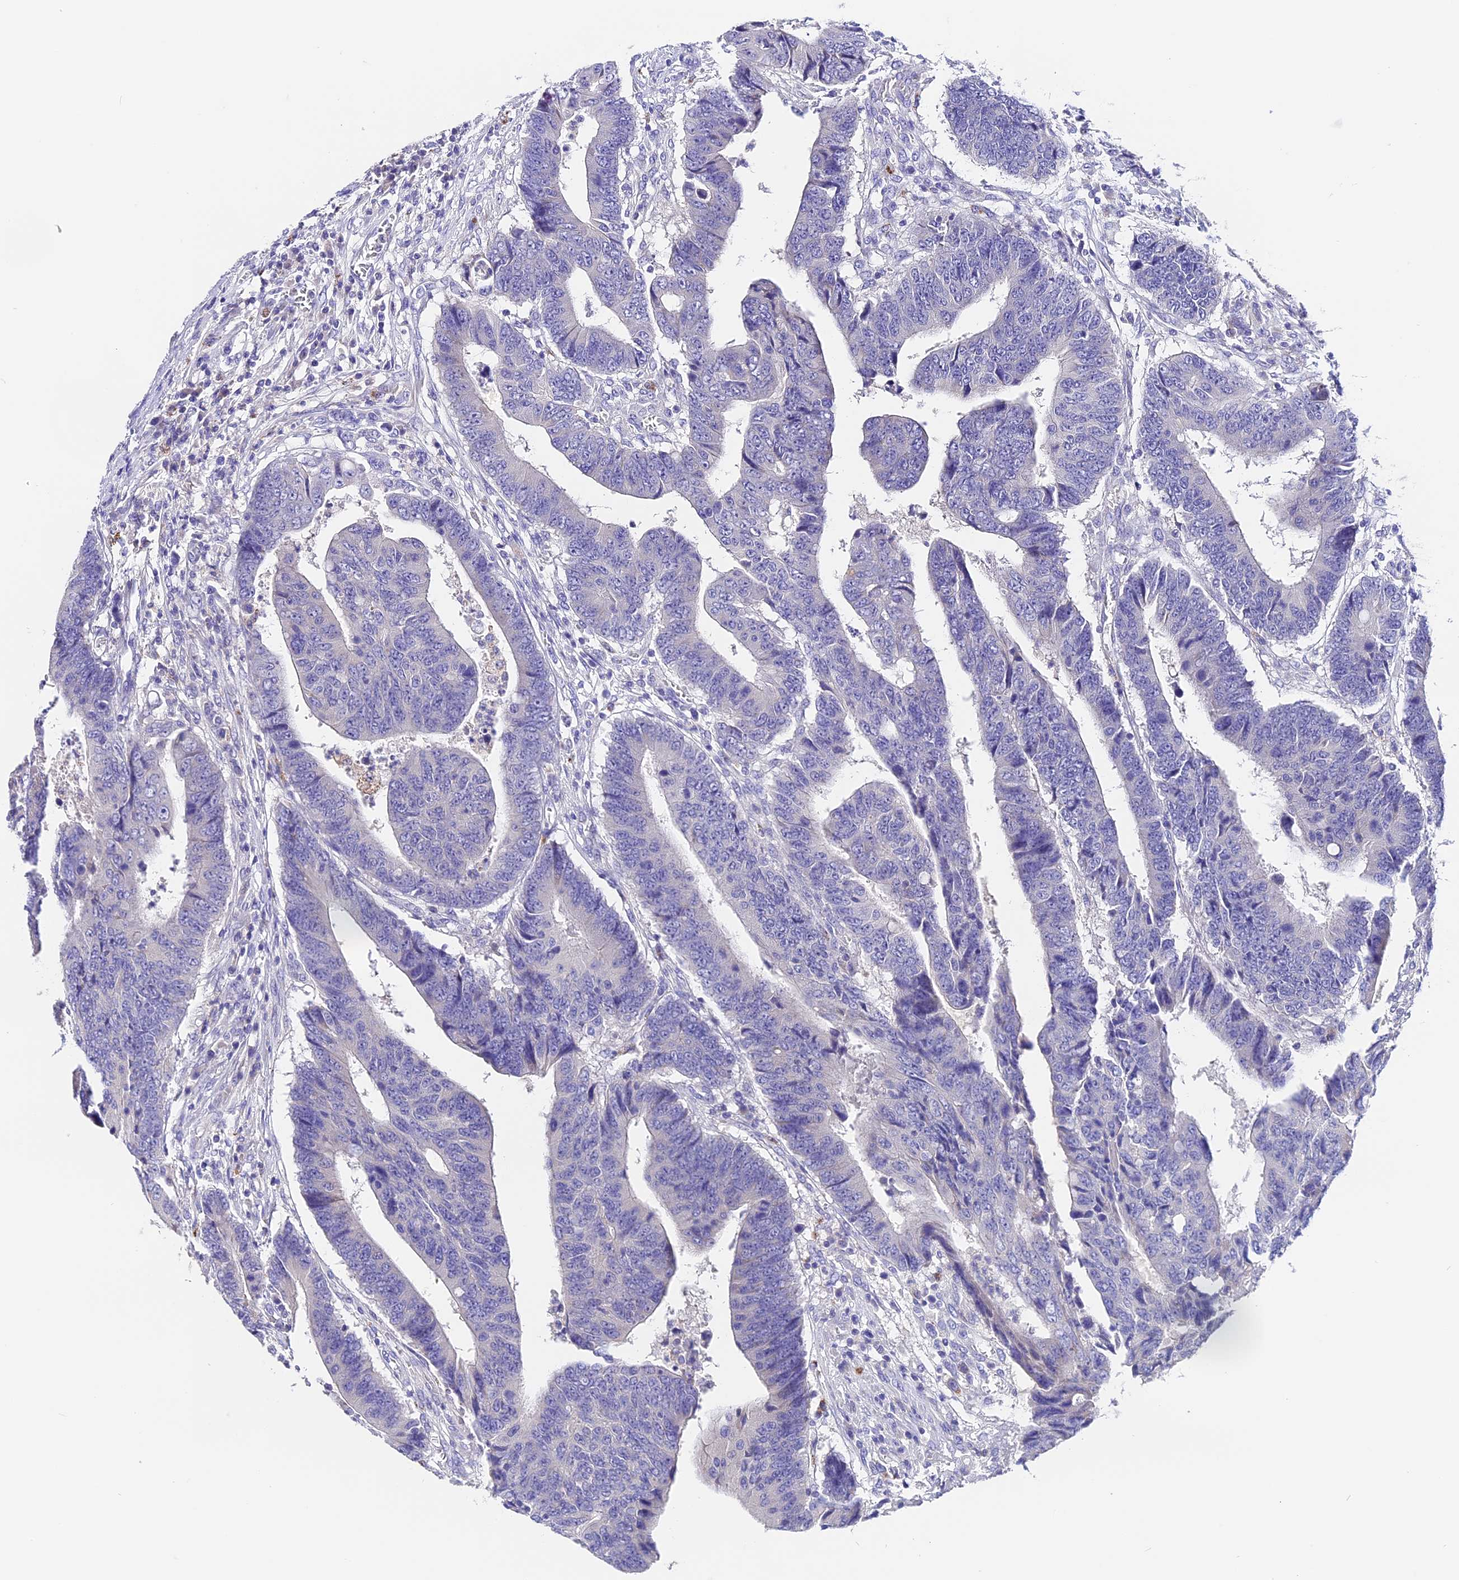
{"staining": {"intensity": "negative", "quantity": "none", "location": "none"}, "tissue": "colorectal cancer", "cell_type": "Tumor cells", "image_type": "cancer", "snomed": [{"axis": "morphology", "description": "Adenocarcinoma, NOS"}, {"axis": "topography", "description": "Rectum"}], "caption": "This is an IHC photomicrograph of colorectal adenocarcinoma. There is no expression in tumor cells.", "gene": "LYPD6", "patient": {"sex": "male", "age": 84}}